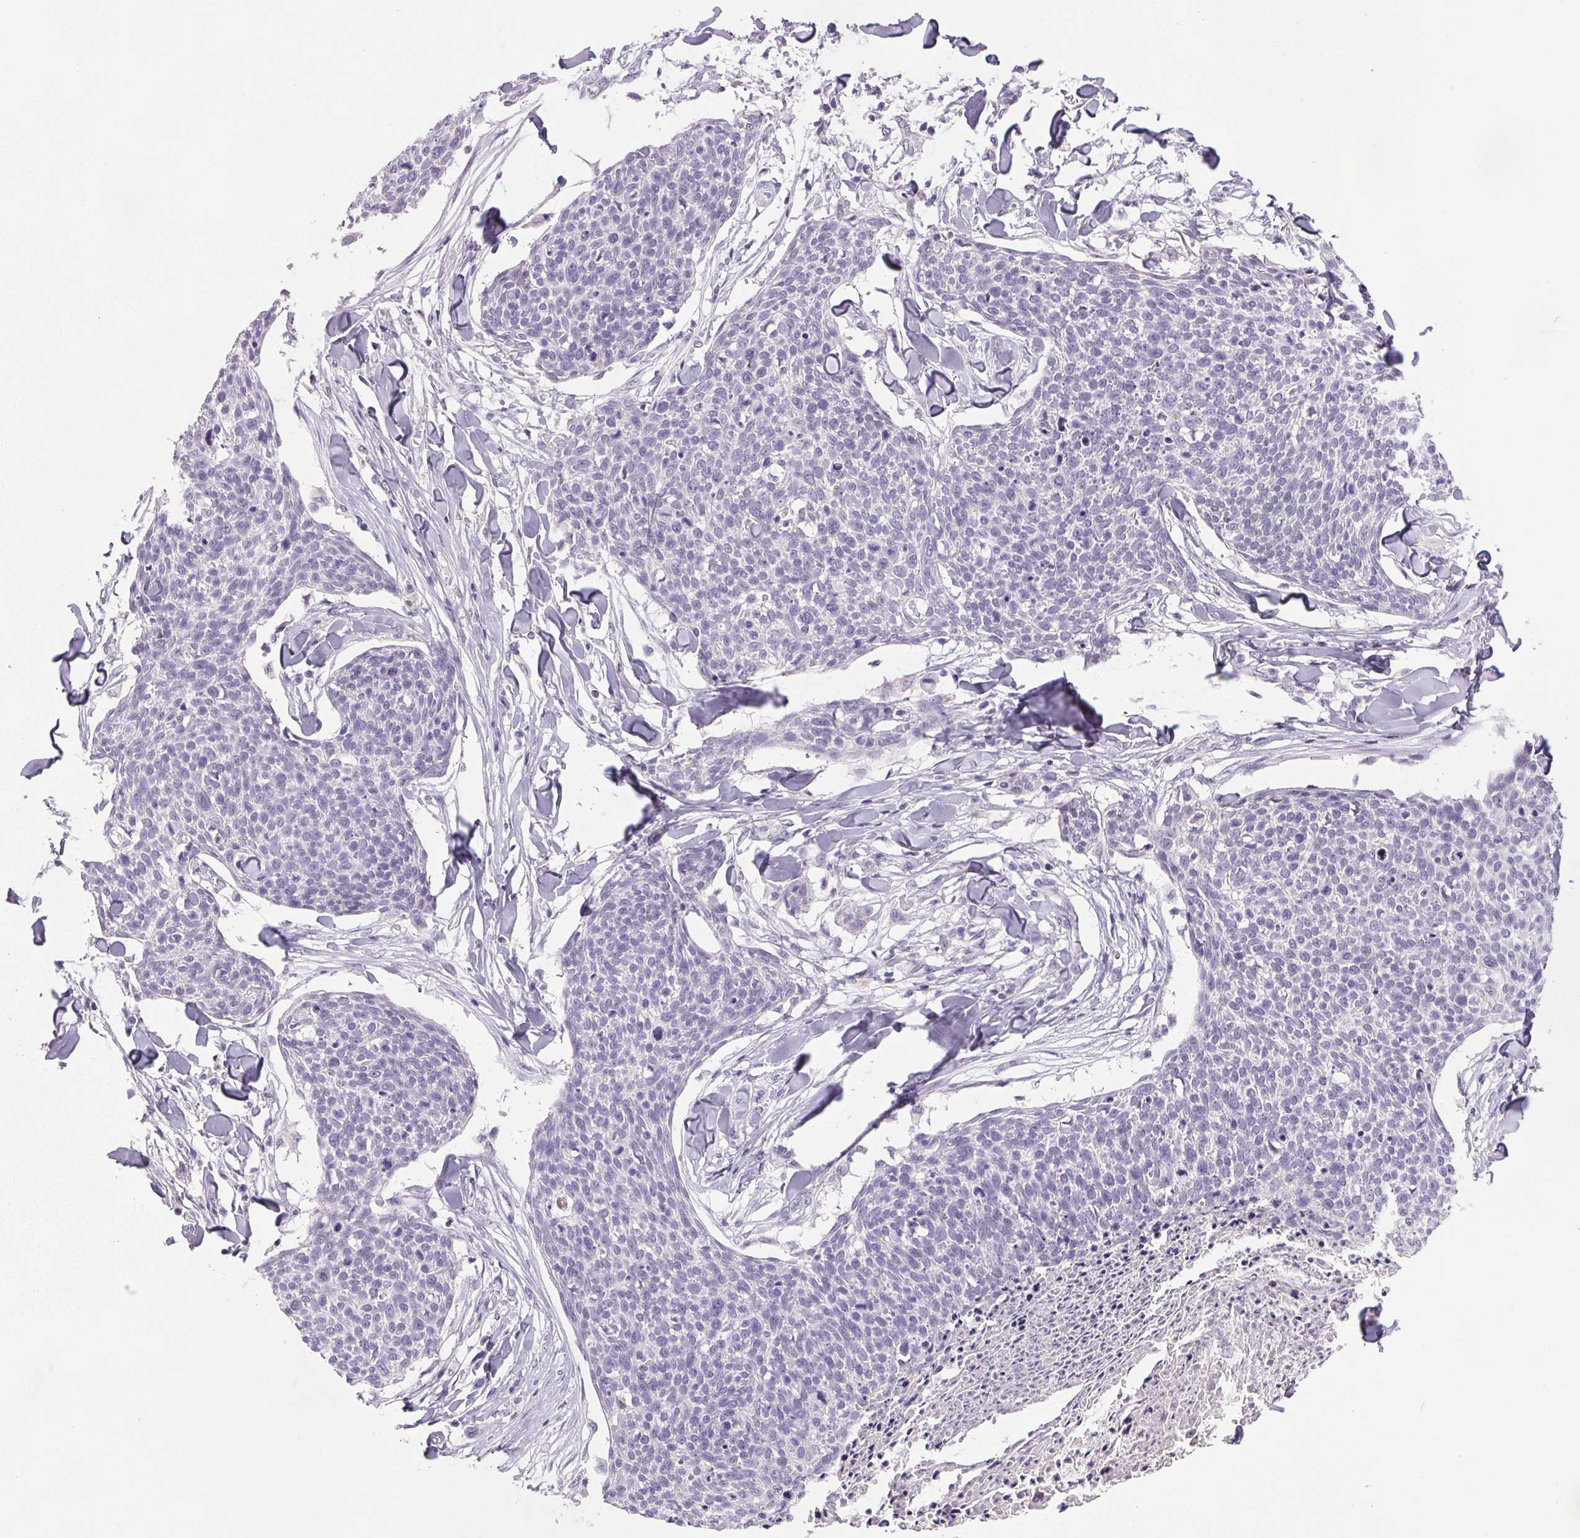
{"staining": {"intensity": "negative", "quantity": "none", "location": "none"}, "tissue": "skin cancer", "cell_type": "Tumor cells", "image_type": "cancer", "snomed": [{"axis": "morphology", "description": "Squamous cell carcinoma, NOS"}, {"axis": "topography", "description": "Skin"}, {"axis": "topography", "description": "Vulva"}], "caption": "A histopathology image of human skin squamous cell carcinoma is negative for staining in tumor cells.", "gene": "TRDN", "patient": {"sex": "female", "age": 75}}